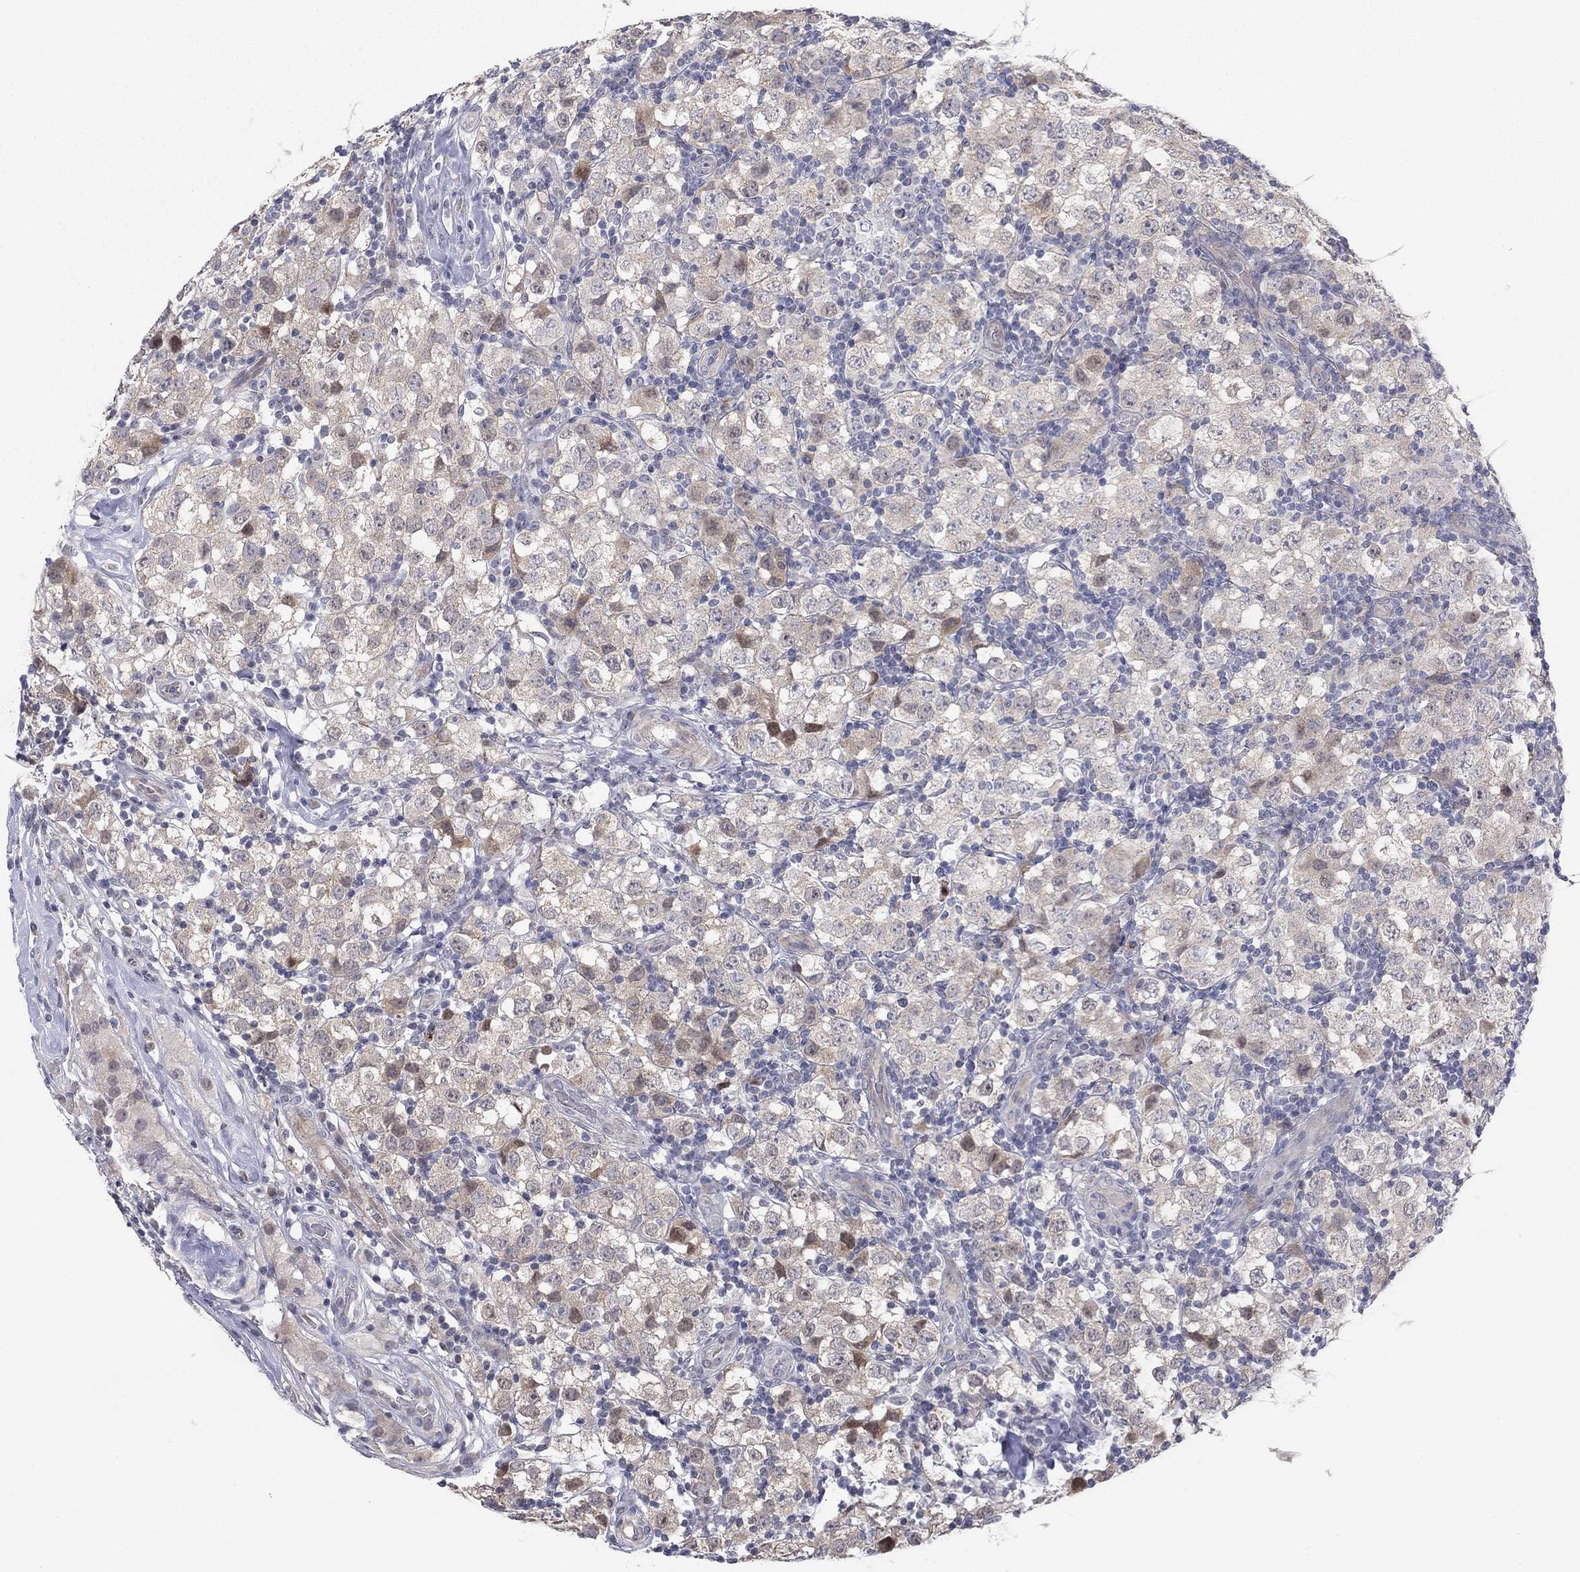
{"staining": {"intensity": "weak", "quantity": "25%-75%", "location": "cytoplasmic/membranous"}, "tissue": "testis cancer", "cell_type": "Tumor cells", "image_type": "cancer", "snomed": [{"axis": "morphology", "description": "Seminoma, NOS"}, {"axis": "topography", "description": "Testis"}], "caption": "Protein expression analysis of human testis cancer (seminoma) reveals weak cytoplasmic/membranous staining in about 25%-75% of tumor cells.", "gene": "AMN1", "patient": {"sex": "male", "age": 34}}